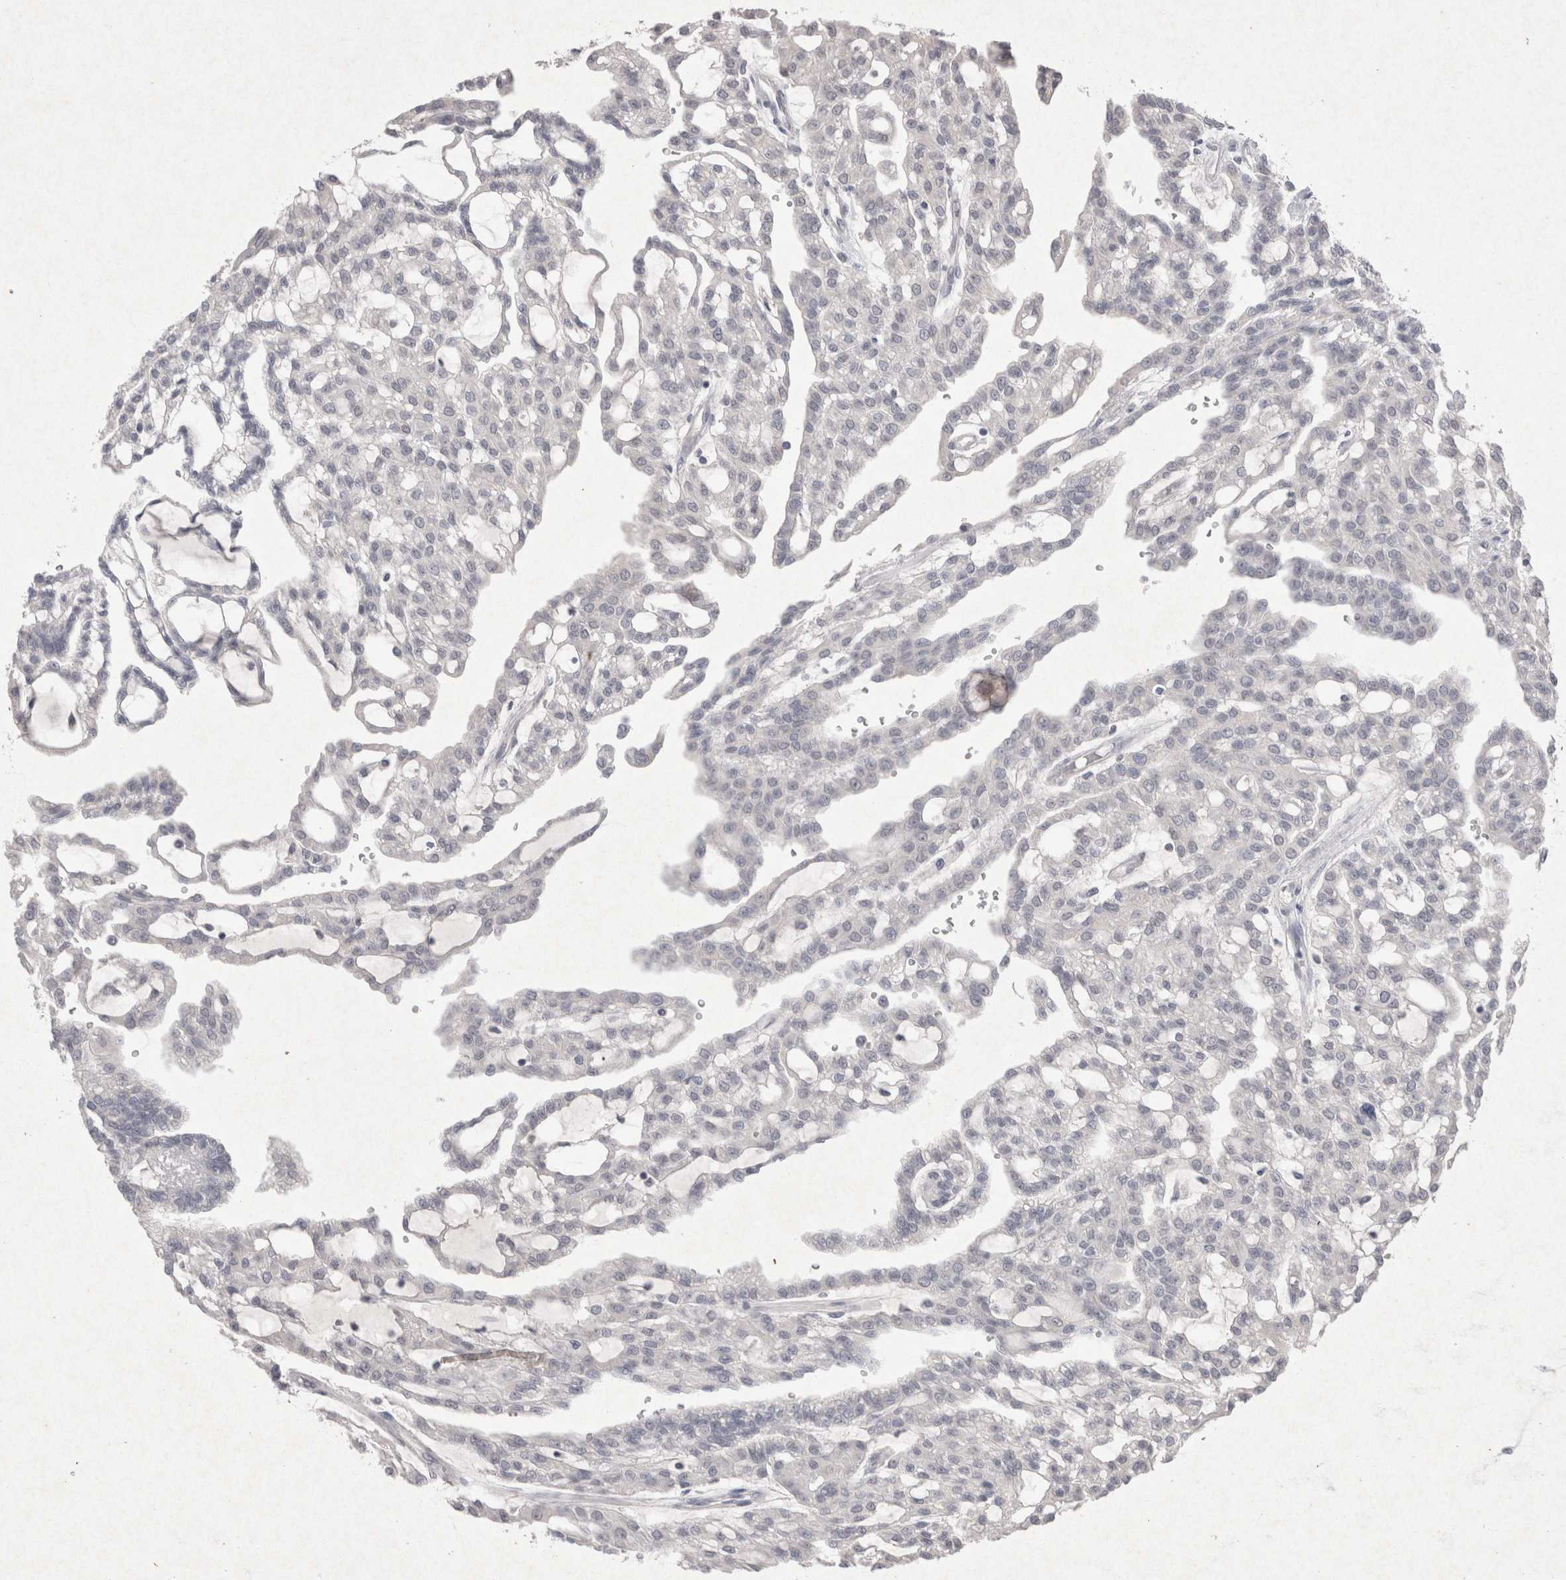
{"staining": {"intensity": "negative", "quantity": "none", "location": "none"}, "tissue": "renal cancer", "cell_type": "Tumor cells", "image_type": "cancer", "snomed": [{"axis": "morphology", "description": "Adenocarcinoma, NOS"}, {"axis": "topography", "description": "Kidney"}], "caption": "A histopathology image of human renal adenocarcinoma is negative for staining in tumor cells.", "gene": "LYVE1", "patient": {"sex": "male", "age": 63}}